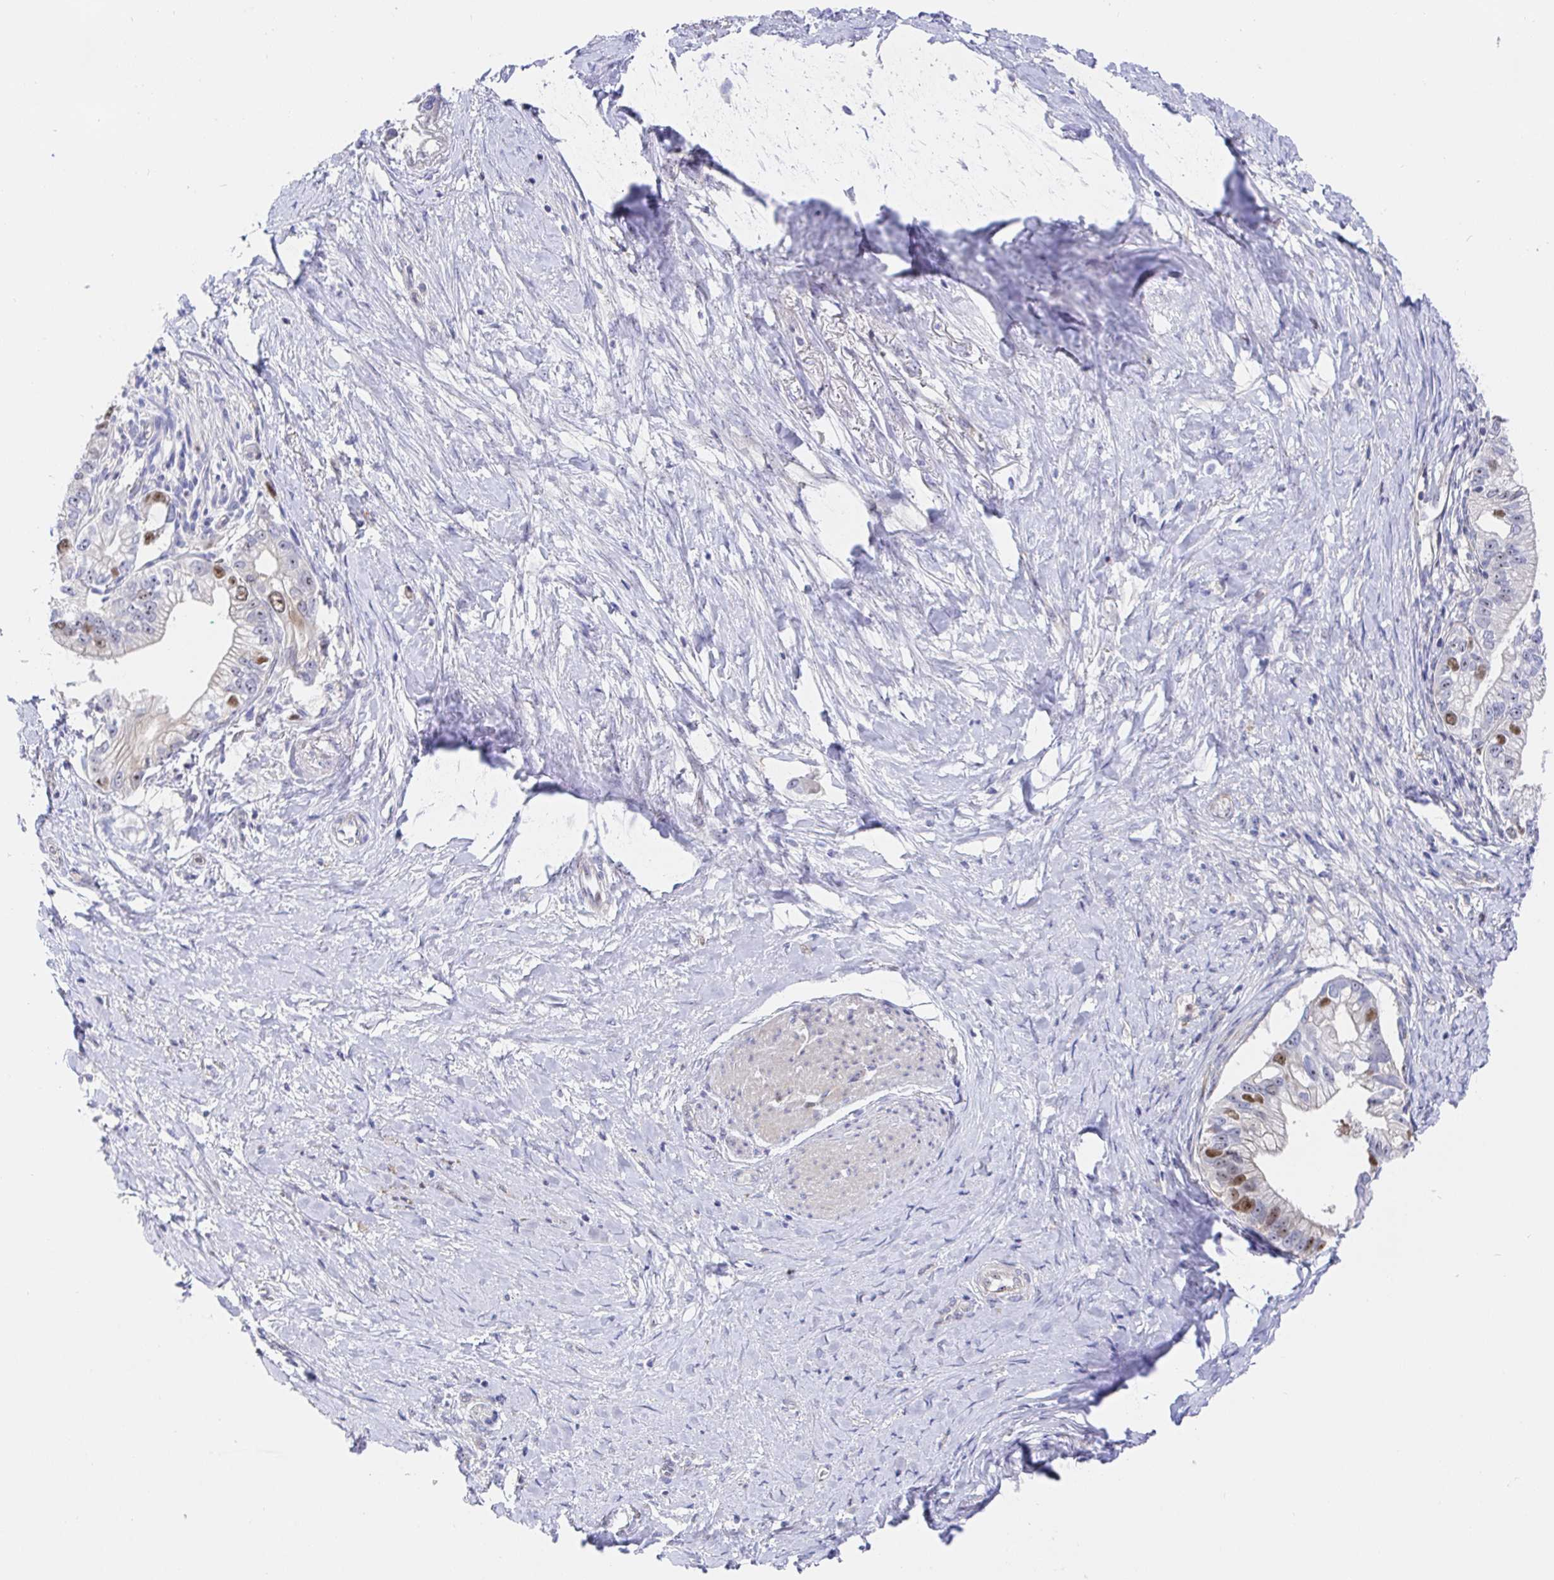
{"staining": {"intensity": "strong", "quantity": "<25%", "location": "nuclear"}, "tissue": "pancreatic cancer", "cell_type": "Tumor cells", "image_type": "cancer", "snomed": [{"axis": "morphology", "description": "Adenocarcinoma, NOS"}, {"axis": "topography", "description": "Pancreas"}], "caption": "Brown immunohistochemical staining in human adenocarcinoma (pancreatic) exhibits strong nuclear staining in about <25% of tumor cells. Ihc stains the protein in brown and the nuclei are stained blue.", "gene": "TIMELESS", "patient": {"sex": "male", "age": 70}}